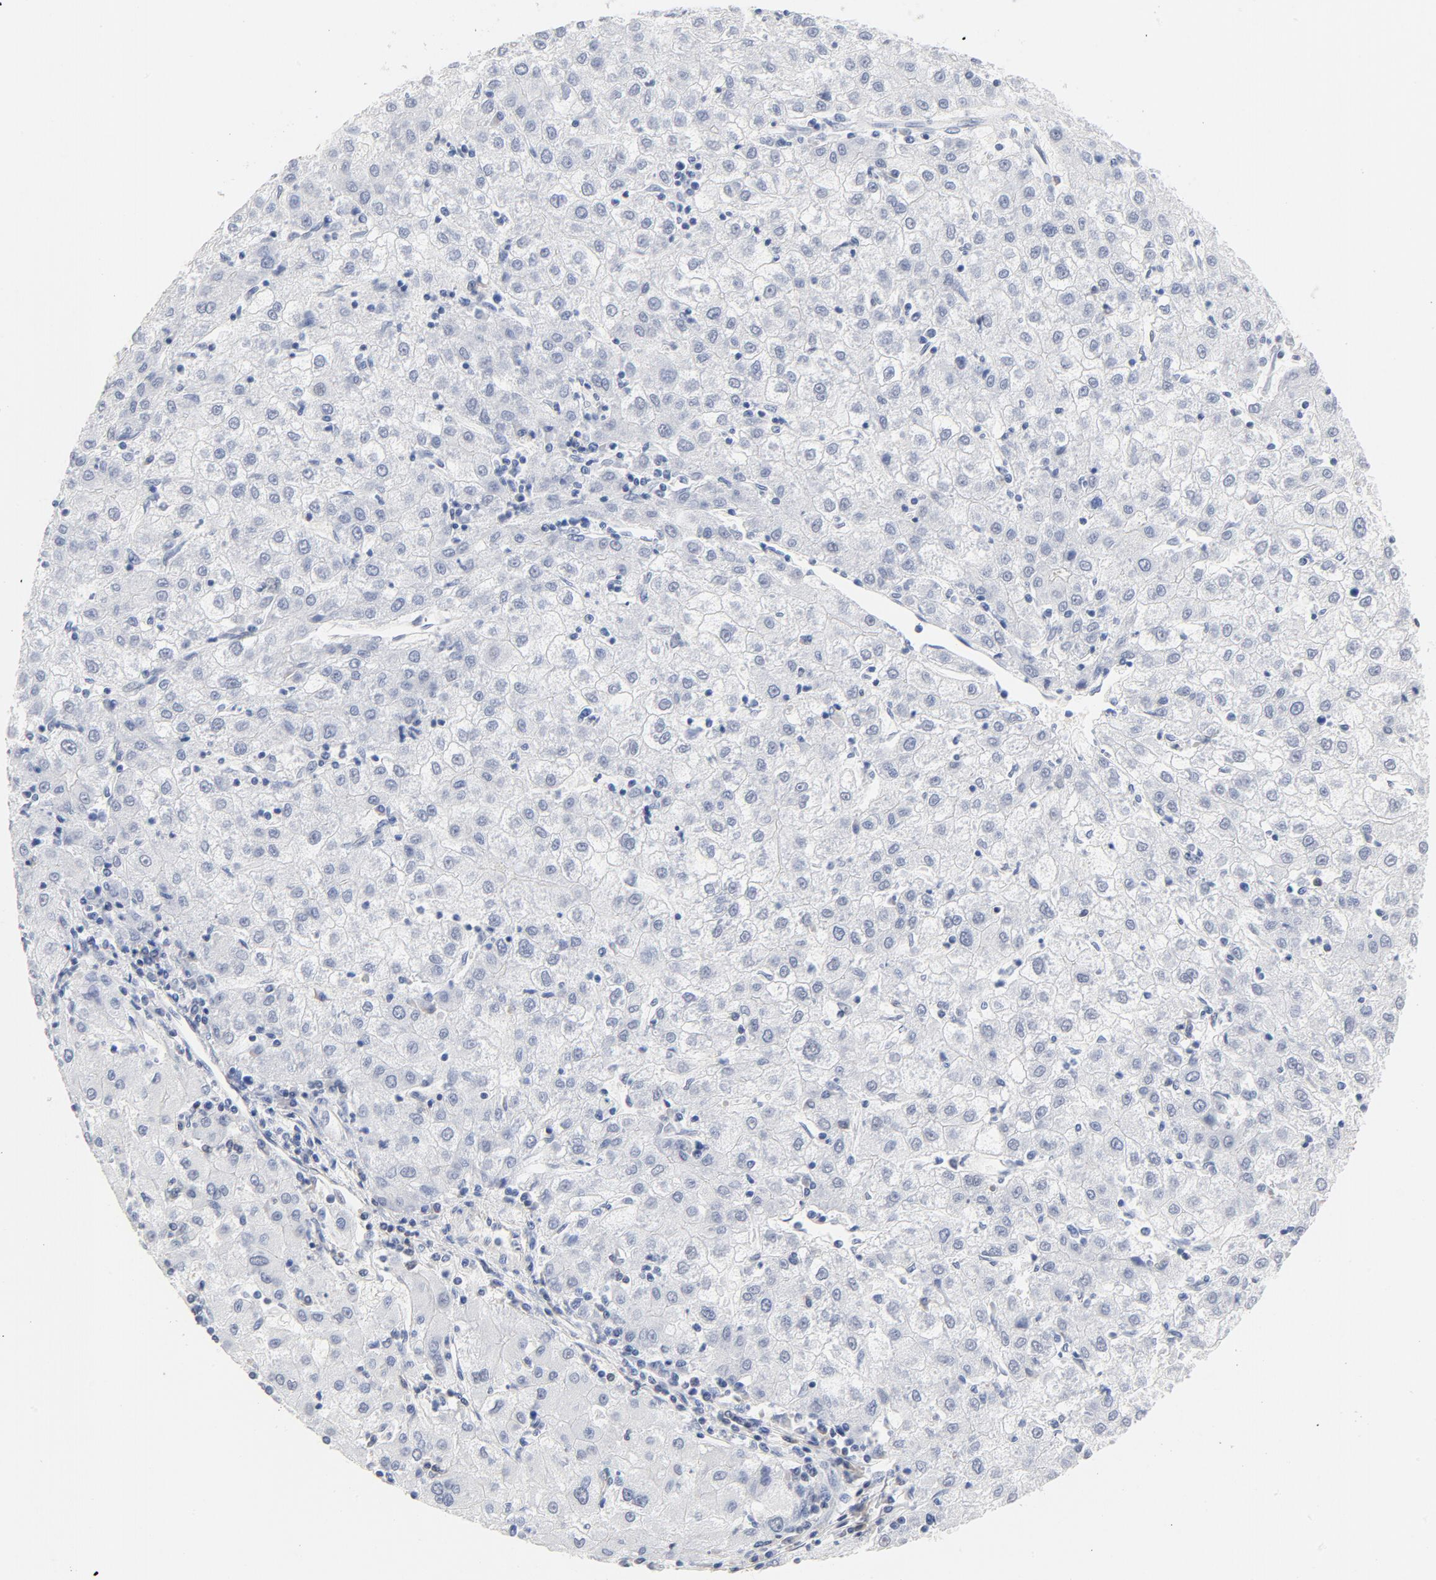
{"staining": {"intensity": "negative", "quantity": "none", "location": "none"}, "tissue": "liver cancer", "cell_type": "Tumor cells", "image_type": "cancer", "snomed": [{"axis": "morphology", "description": "Carcinoma, Hepatocellular, NOS"}, {"axis": "topography", "description": "Liver"}], "caption": "The histopathology image exhibits no significant staining in tumor cells of liver cancer (hepatocellular carcinoma).", "gene": "CDKN1B", "patient": {"sex": "male", "age": 72}}